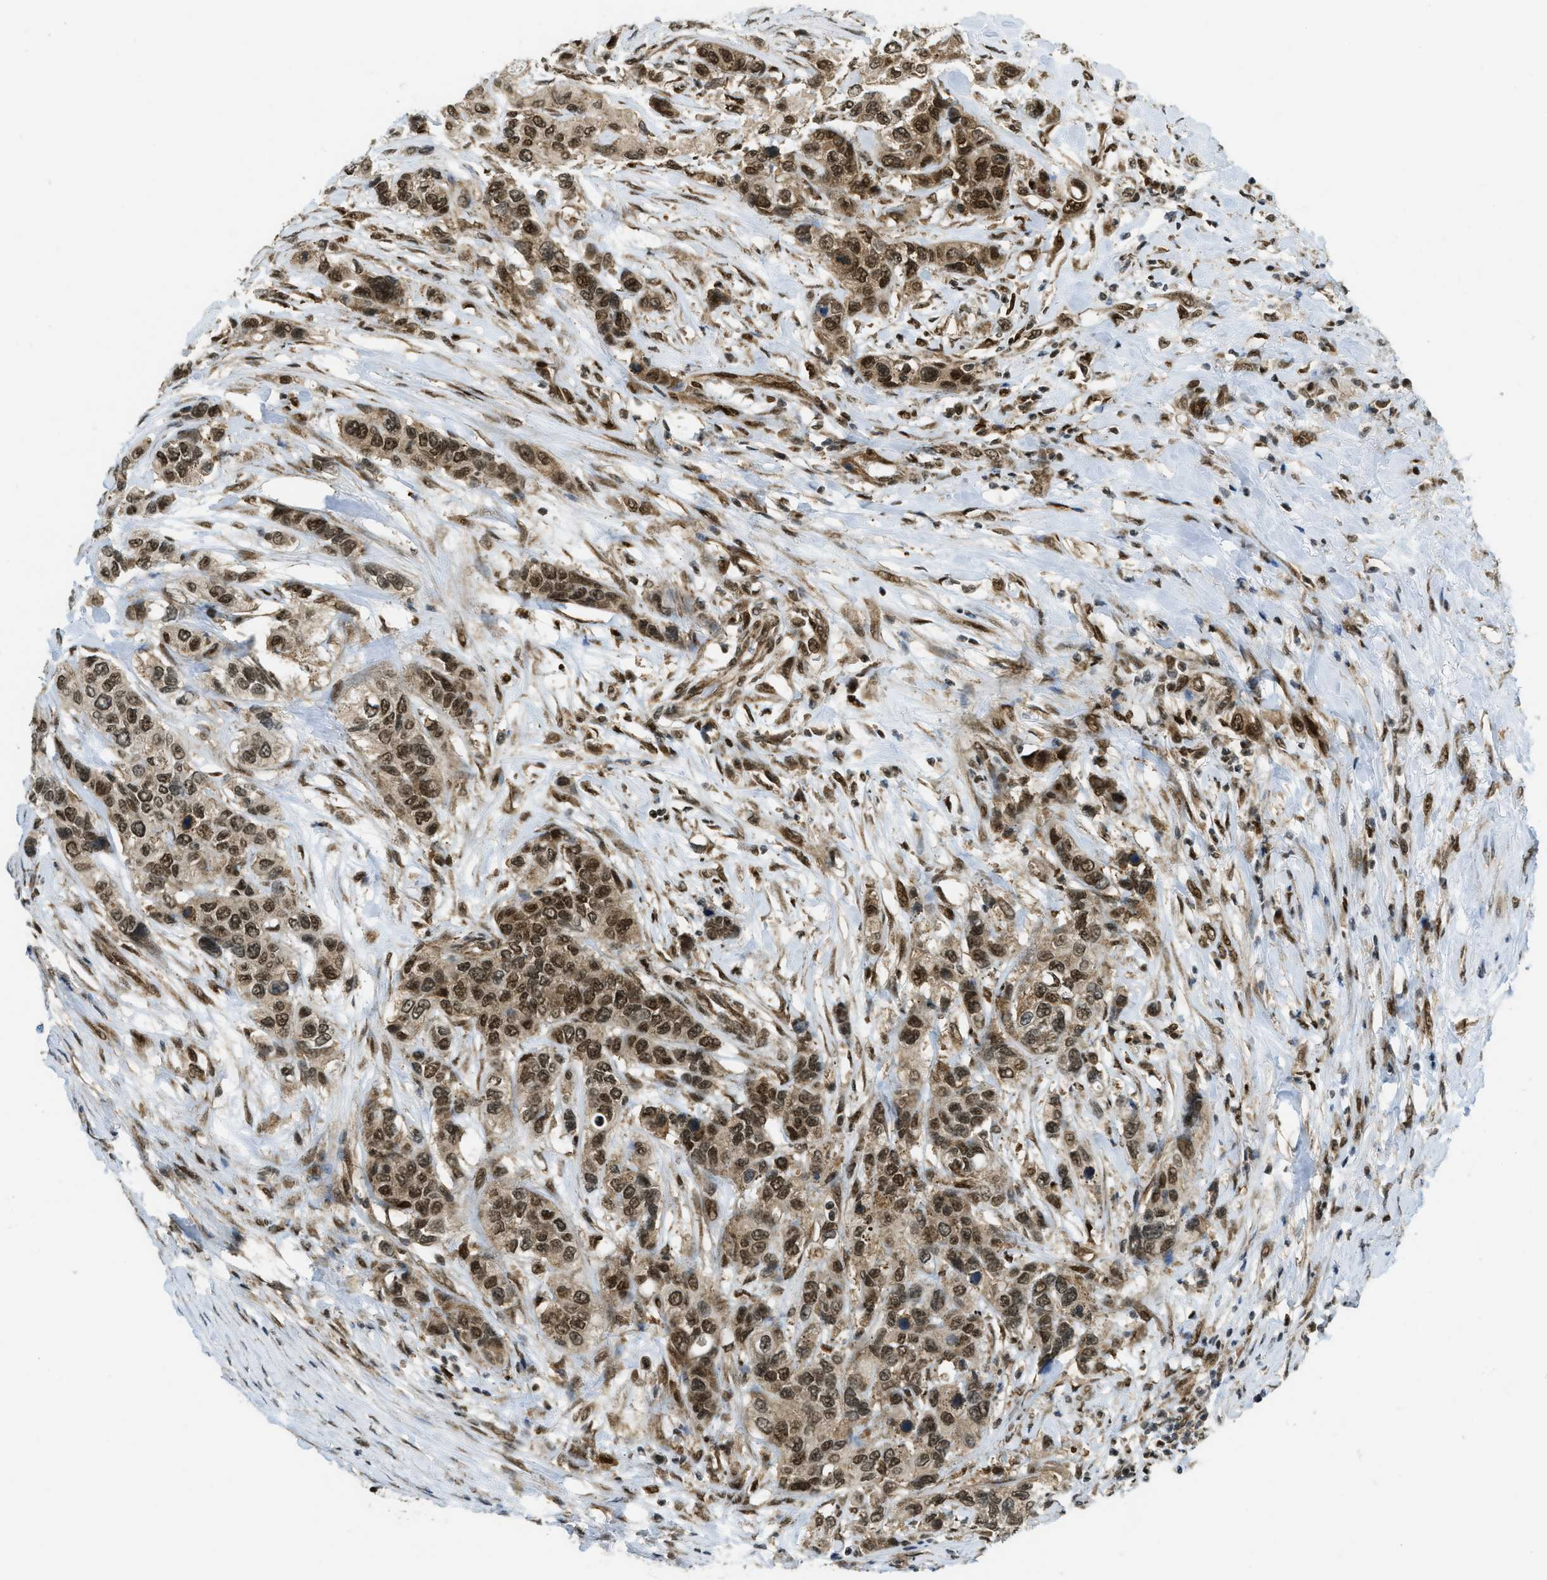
{"staining": {"intensity": "strong", "quantity": ">75%", "location": "cytoplasmic/membranous,nuclear"}, "tissue": "urothelial cancer", "cell_type": "Tumor cells", "image_type": "cancer", "snomed": [{"axis": "morphology", "description": "Urothelial carcinoma, High grade"}, {"axis": "topography", "description": "Urinary bladder"}], "caption": "Immunohistochemical staining of human urothelial carcinoma (high-grade) exhibits strong cytoplasmic/membranous and nuclear protein positivity in about >75% of tumor cells.", "gene": "TNPO1", "patient": {"sex": "female", "age": 56}}